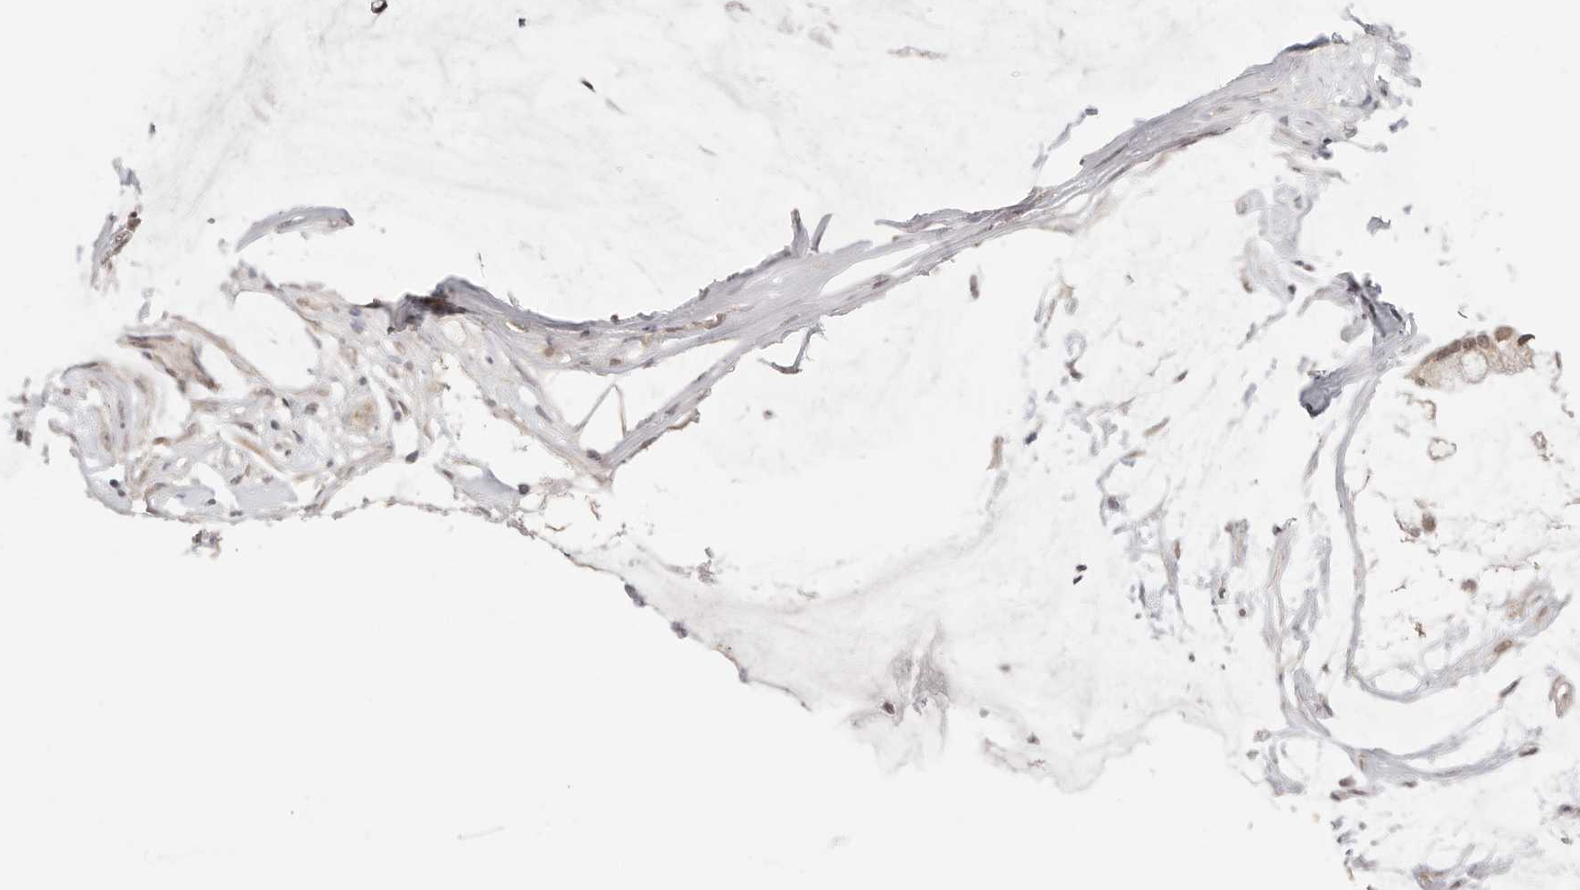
{"staining": {"intensity": "weak", "quantity": ">75%", "location": "nuclear"}, "tissue": "ovarian cancer", "cell_type": "Tumor cells", "image_type": "cancer", "snomed": [{"axis": "morphology", "description": "Cystadenocarcinoma, mucinous, NOS"}, {"axis": "topography", "description": "Ovary"}], "caption": "There is low levels of weak nuclear staining in tumor cells of mucinous cystadenocarcinoma (ovarian), as demonstrated by immunohistochemical staining (brown color).", "gene": "RFC3", "patient": {"sex": "female", "age": 39}}